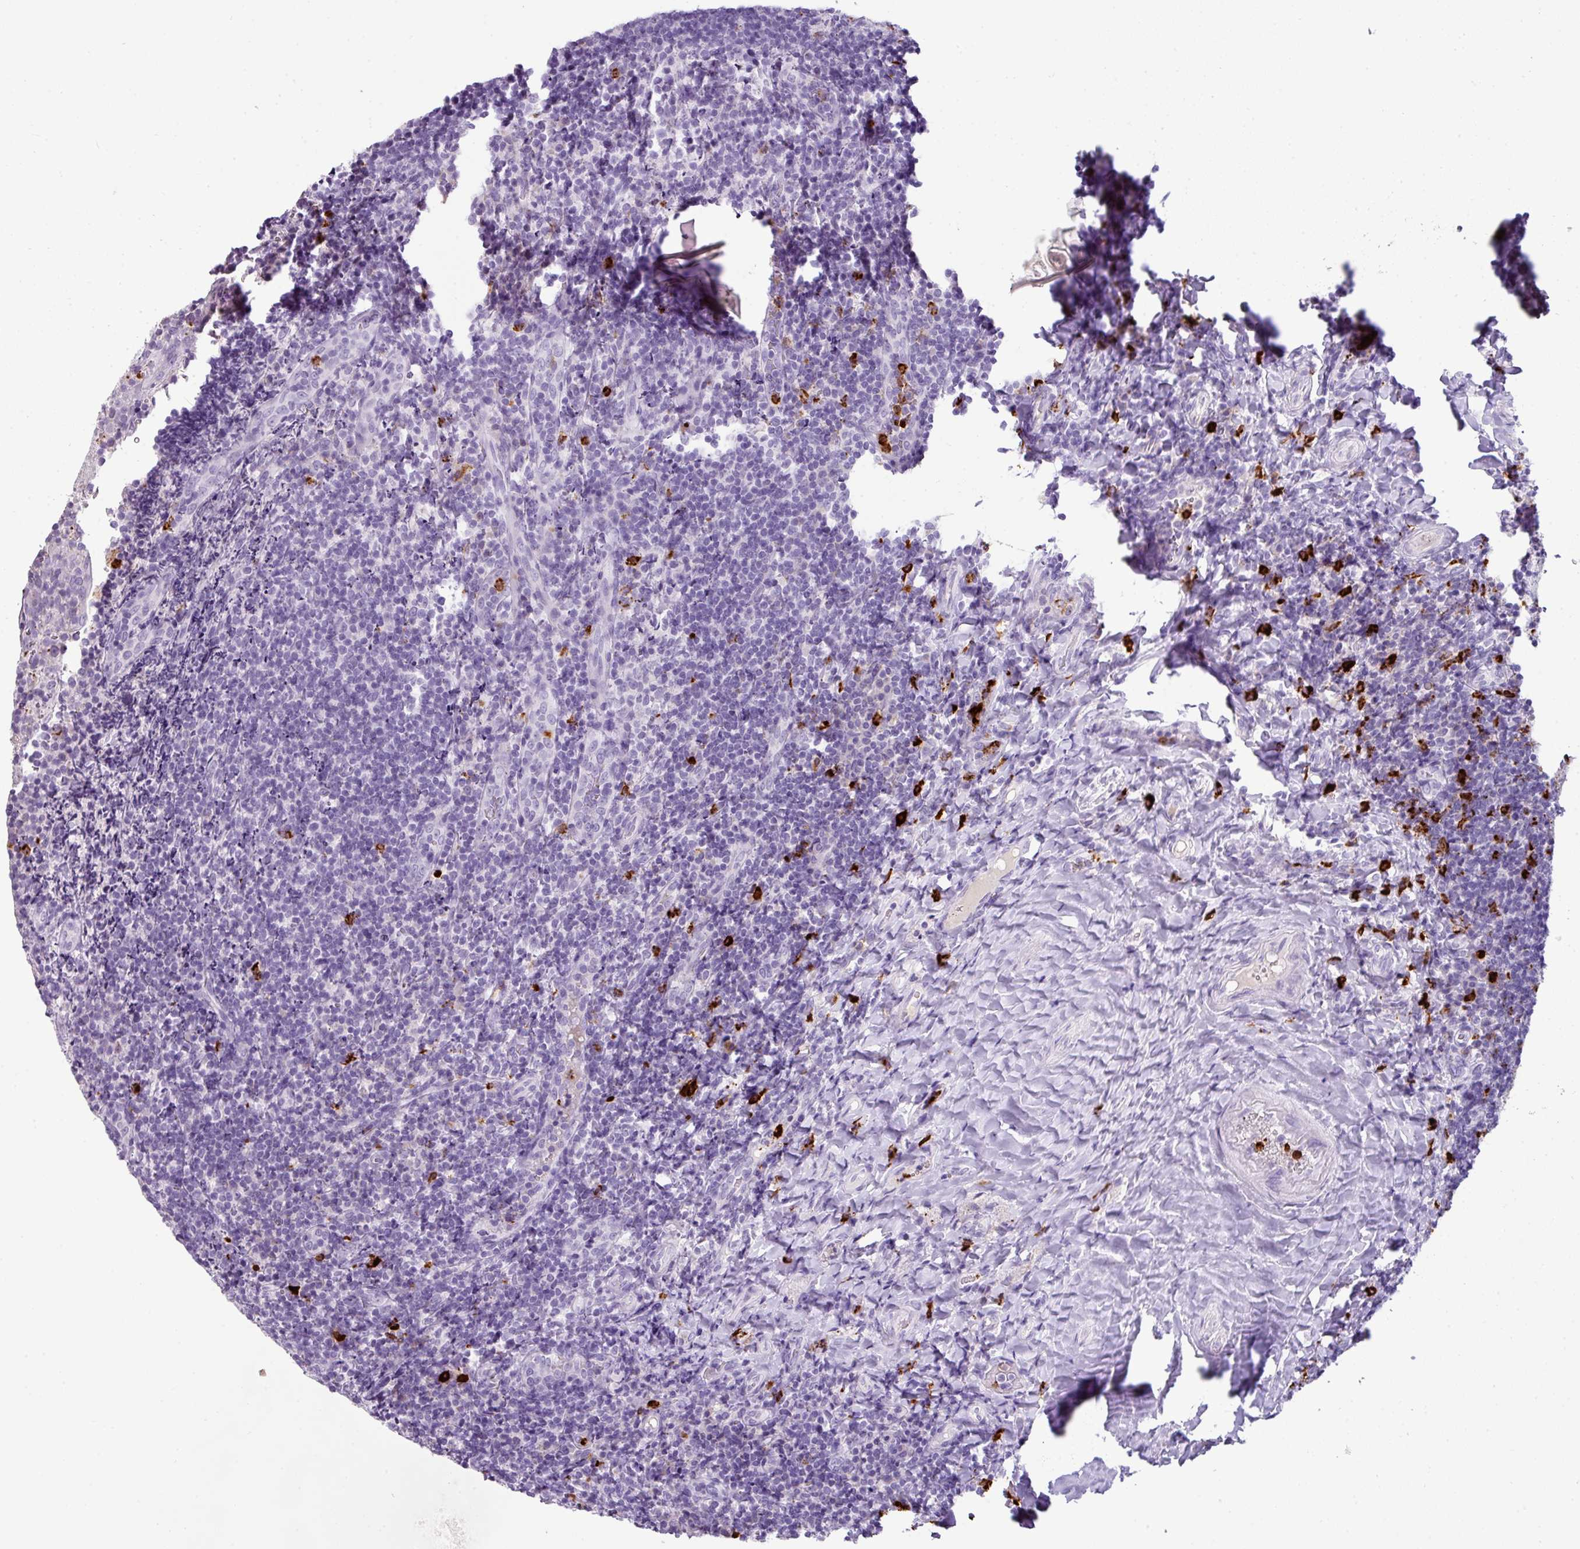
{"staining": {"intensity": "negative", "quantity": "none", "location": "none"}, "tissue": "tonsil", "cell_type": "Germinal center cells", "image_type": "normal", "snomed": [{"axis": "morphology", "description": "Normal tissue, NOS"}, {"axis": "topography", "description": "Tonsil"}], "caption": "Immunohistochemistry image of benign tonsil: tonsil stained with DAB (3,3'-diaminobenzidine) exhibits no significant protein positivity in germinal center cells. The staining is performed using DAB brown chromogen with nuclei counter-stained in using hematoxylin.", "gene": "CTSG", "patient": {"sex": "female", "age": 10}}